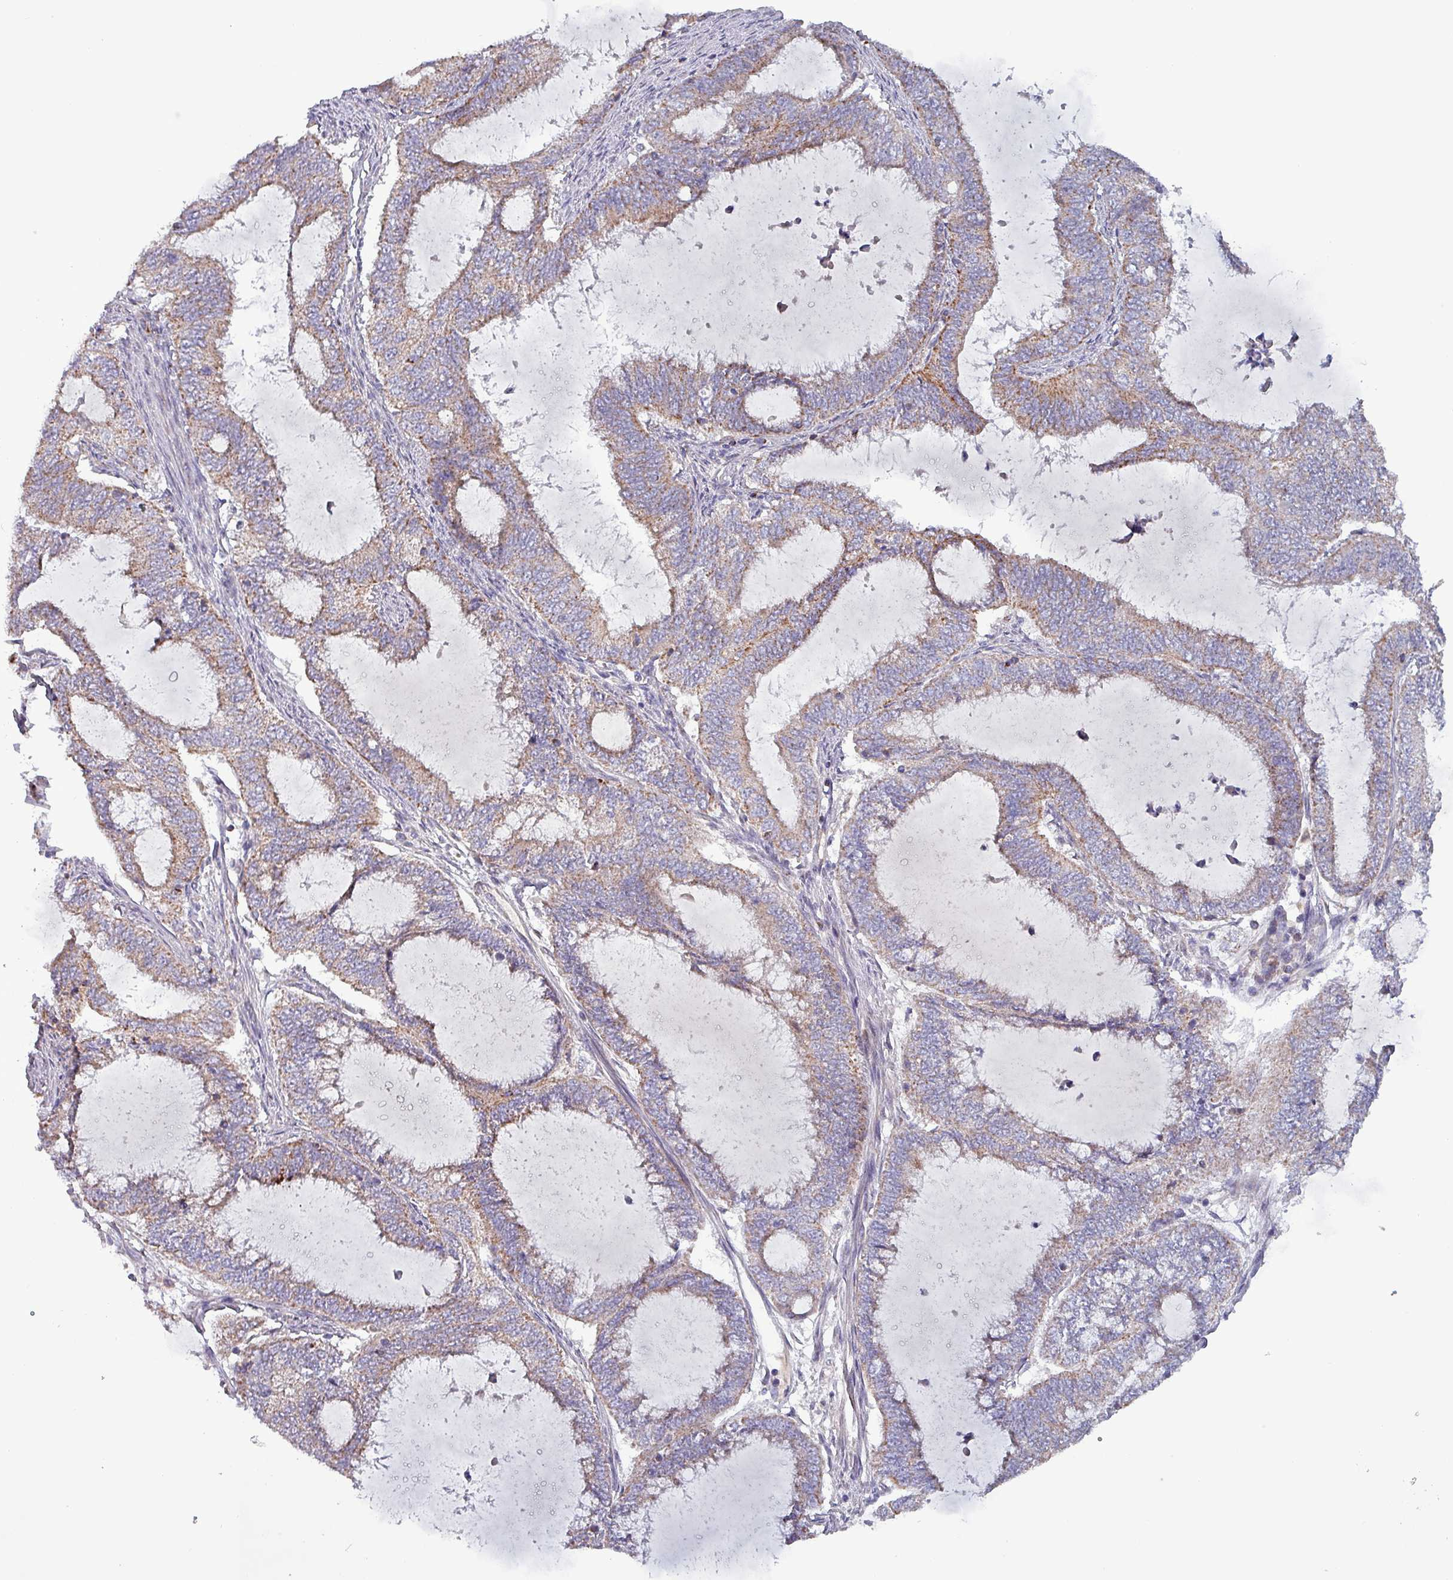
{"staining": {"intensity": "moderate", "quantity": "25%-75%", "location": "cytoplasmic/membranous"}, "tissue": "endometrial cancer", "cell_type": "Tumor cells", "image_type": "cancer", "snomed": [{"axis": "morphology", "description": "Adenocarcinoma, NOS"}, {"axis": "topography", "description": "Endometrium"}], "caption": "Tumor cells reveal medium levels of moderate cytoplasmic/membranous staining in approximately 25%-75% of cells in adenocarcinoma (endometrial).", "gene": "ZNF322", "patient": {"sex": "female", "age": 51}}